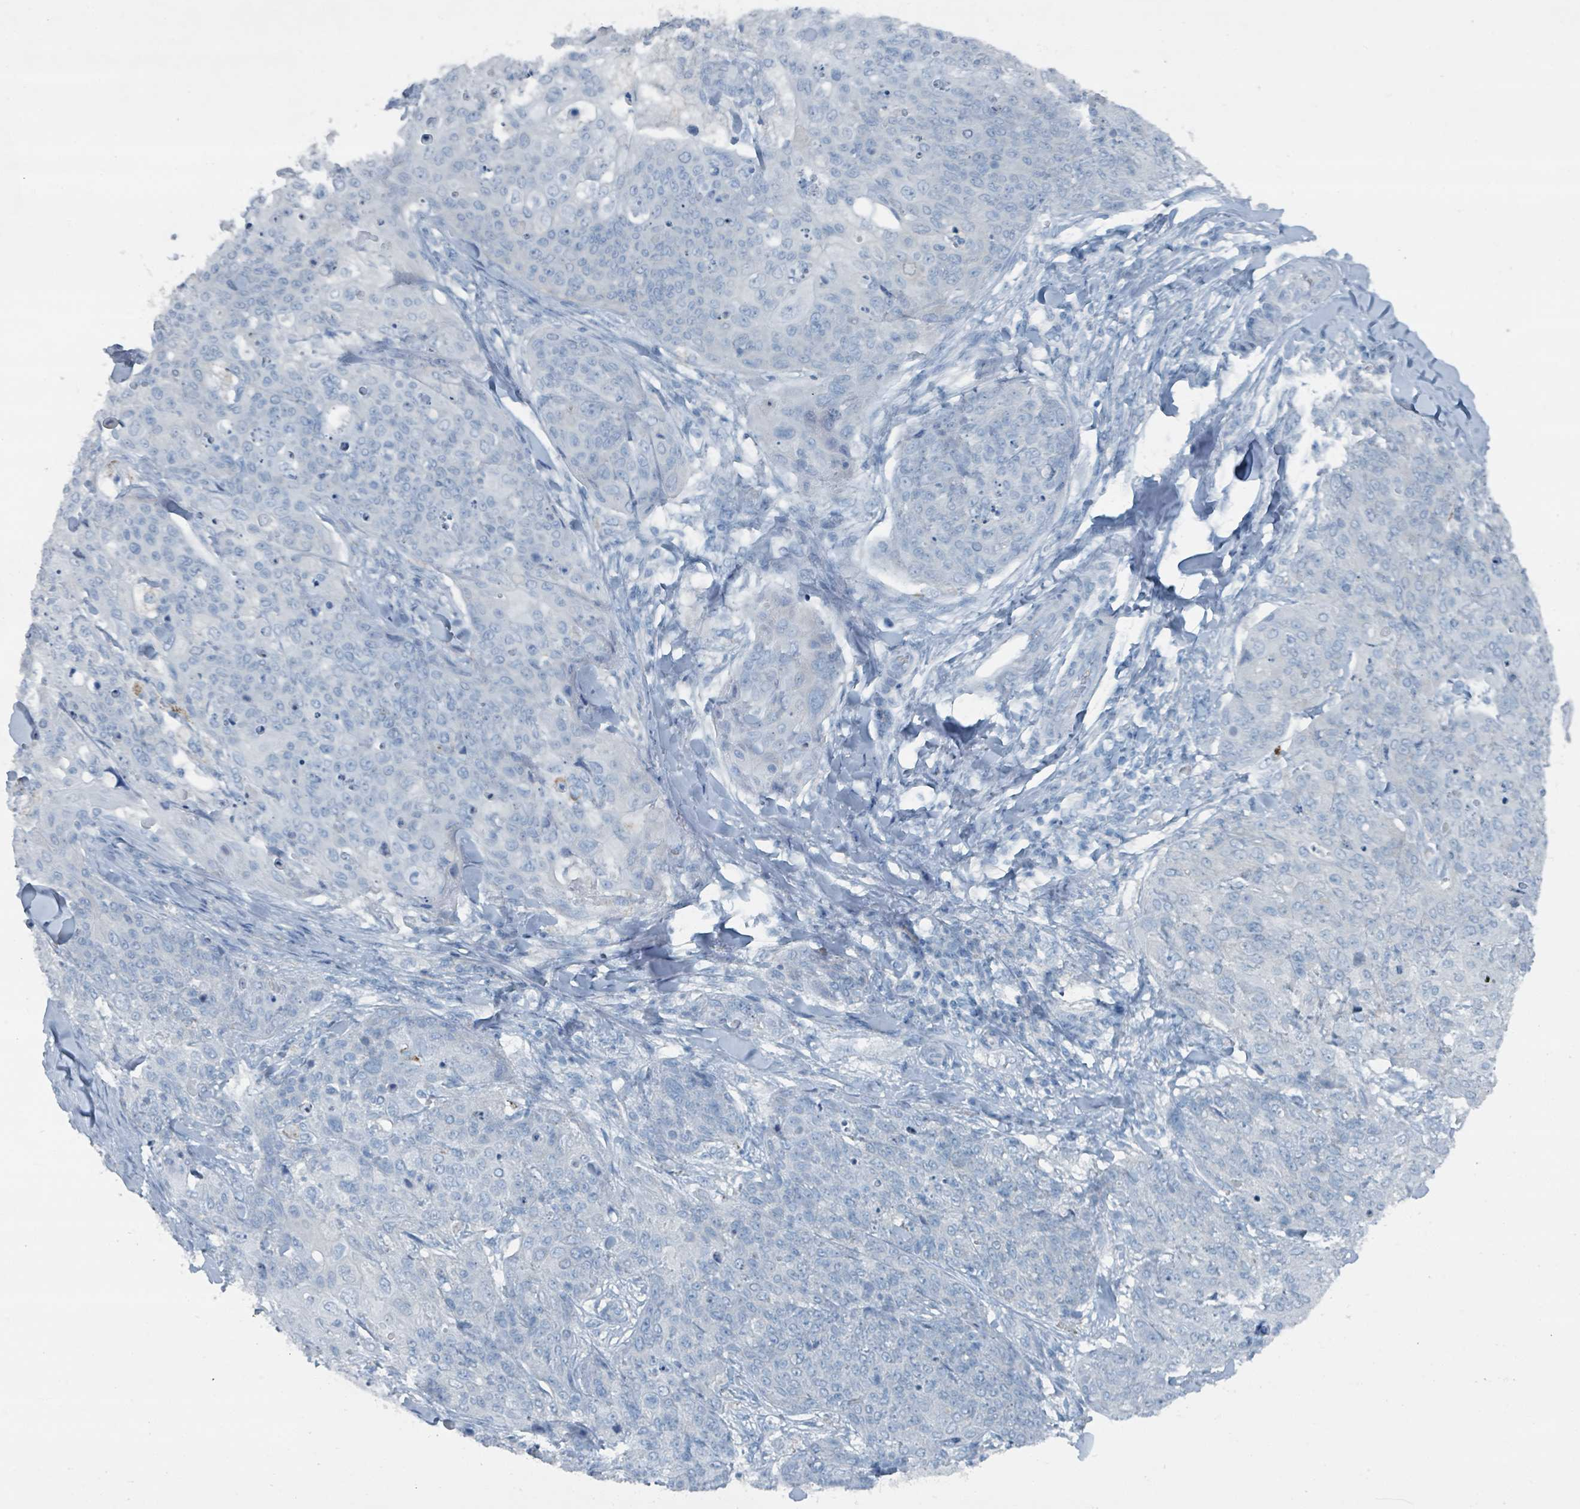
{"staining": {"intensity": "negative", "quantity": "none", "location": "none"}, "tissue": "skin cancer", "cell_type": "Tumor cells", "image_type": "cancer", "snomed": [{"axis": "morphology", "description": "Squamous cell carcinoma, NOS"}, {"axis": "topography", "description": "Skin"}, {"axis": "topography", "description": "Vulva"}], "caption": "IHC photomicrograph of human skin squamous cell carcinoma stained for a protein (brown), which exhibits no expression in tumor cells.", "gene": "GAMT", "patient": {"sex": "female", "age": 85}}